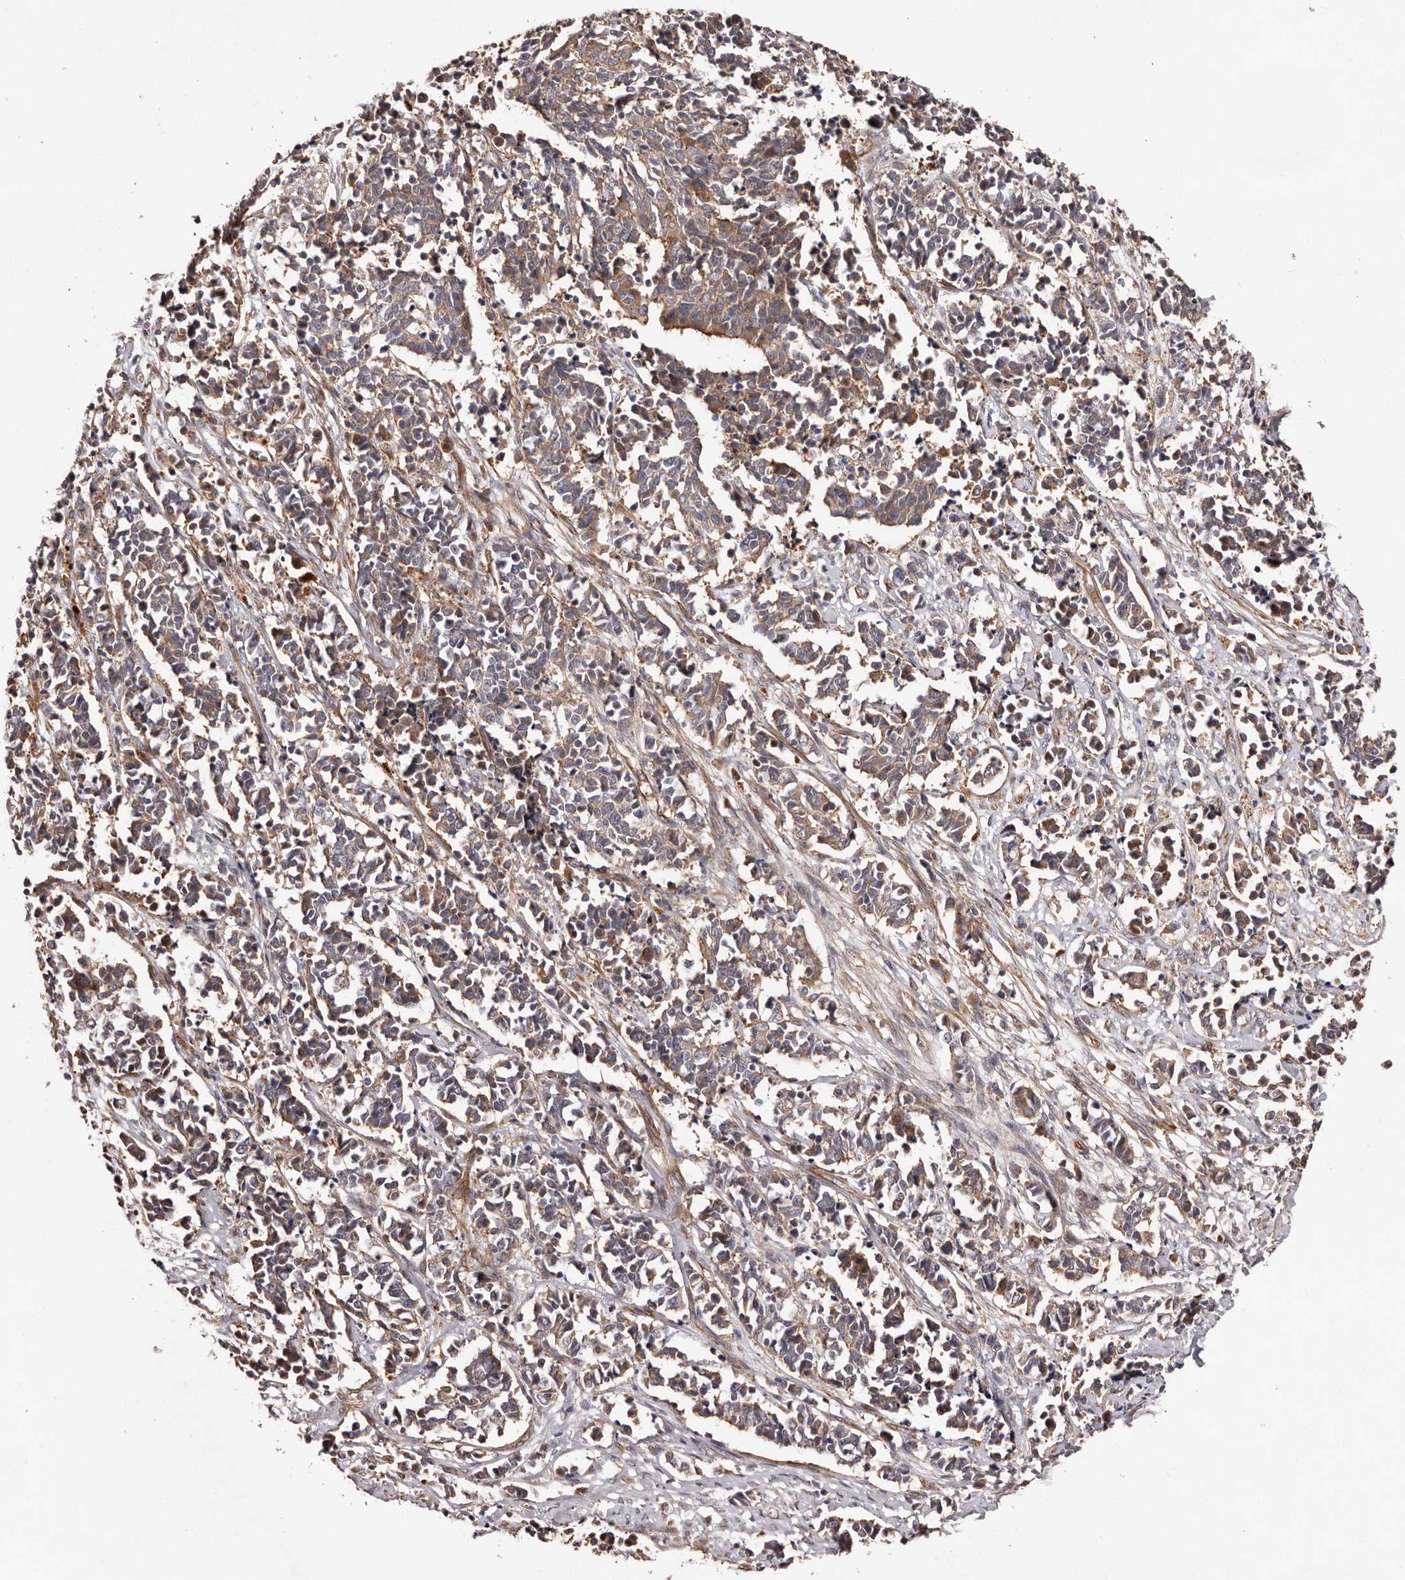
{"staining": {"intensity": "weak", "quantity": ">75%", "location": "cytoplasmic/membranous"}, "tissue": "cervical cancer", "cell_type": "Tumor cells", "image_type": "cancer", "snomed": [{"axis": "morphology", "description": "Normal tissue, NOS"}, {"axis": "morphology", "description": "Squamous cell carcinoma, NOS"}, {"axis": "topography", "description": "Cervix"}], "caption": "Protein expression analysis of cervical squamous cell carcinoma reveals weak cytoplasmic/membranous staining in approximately >75% of tumor cells. Immunohistochemistry stains the protein of interest in brown and the nuclei are stained blue.", "gene": "GTPBP1", "patient": {"sex": "female", "age": 35}}